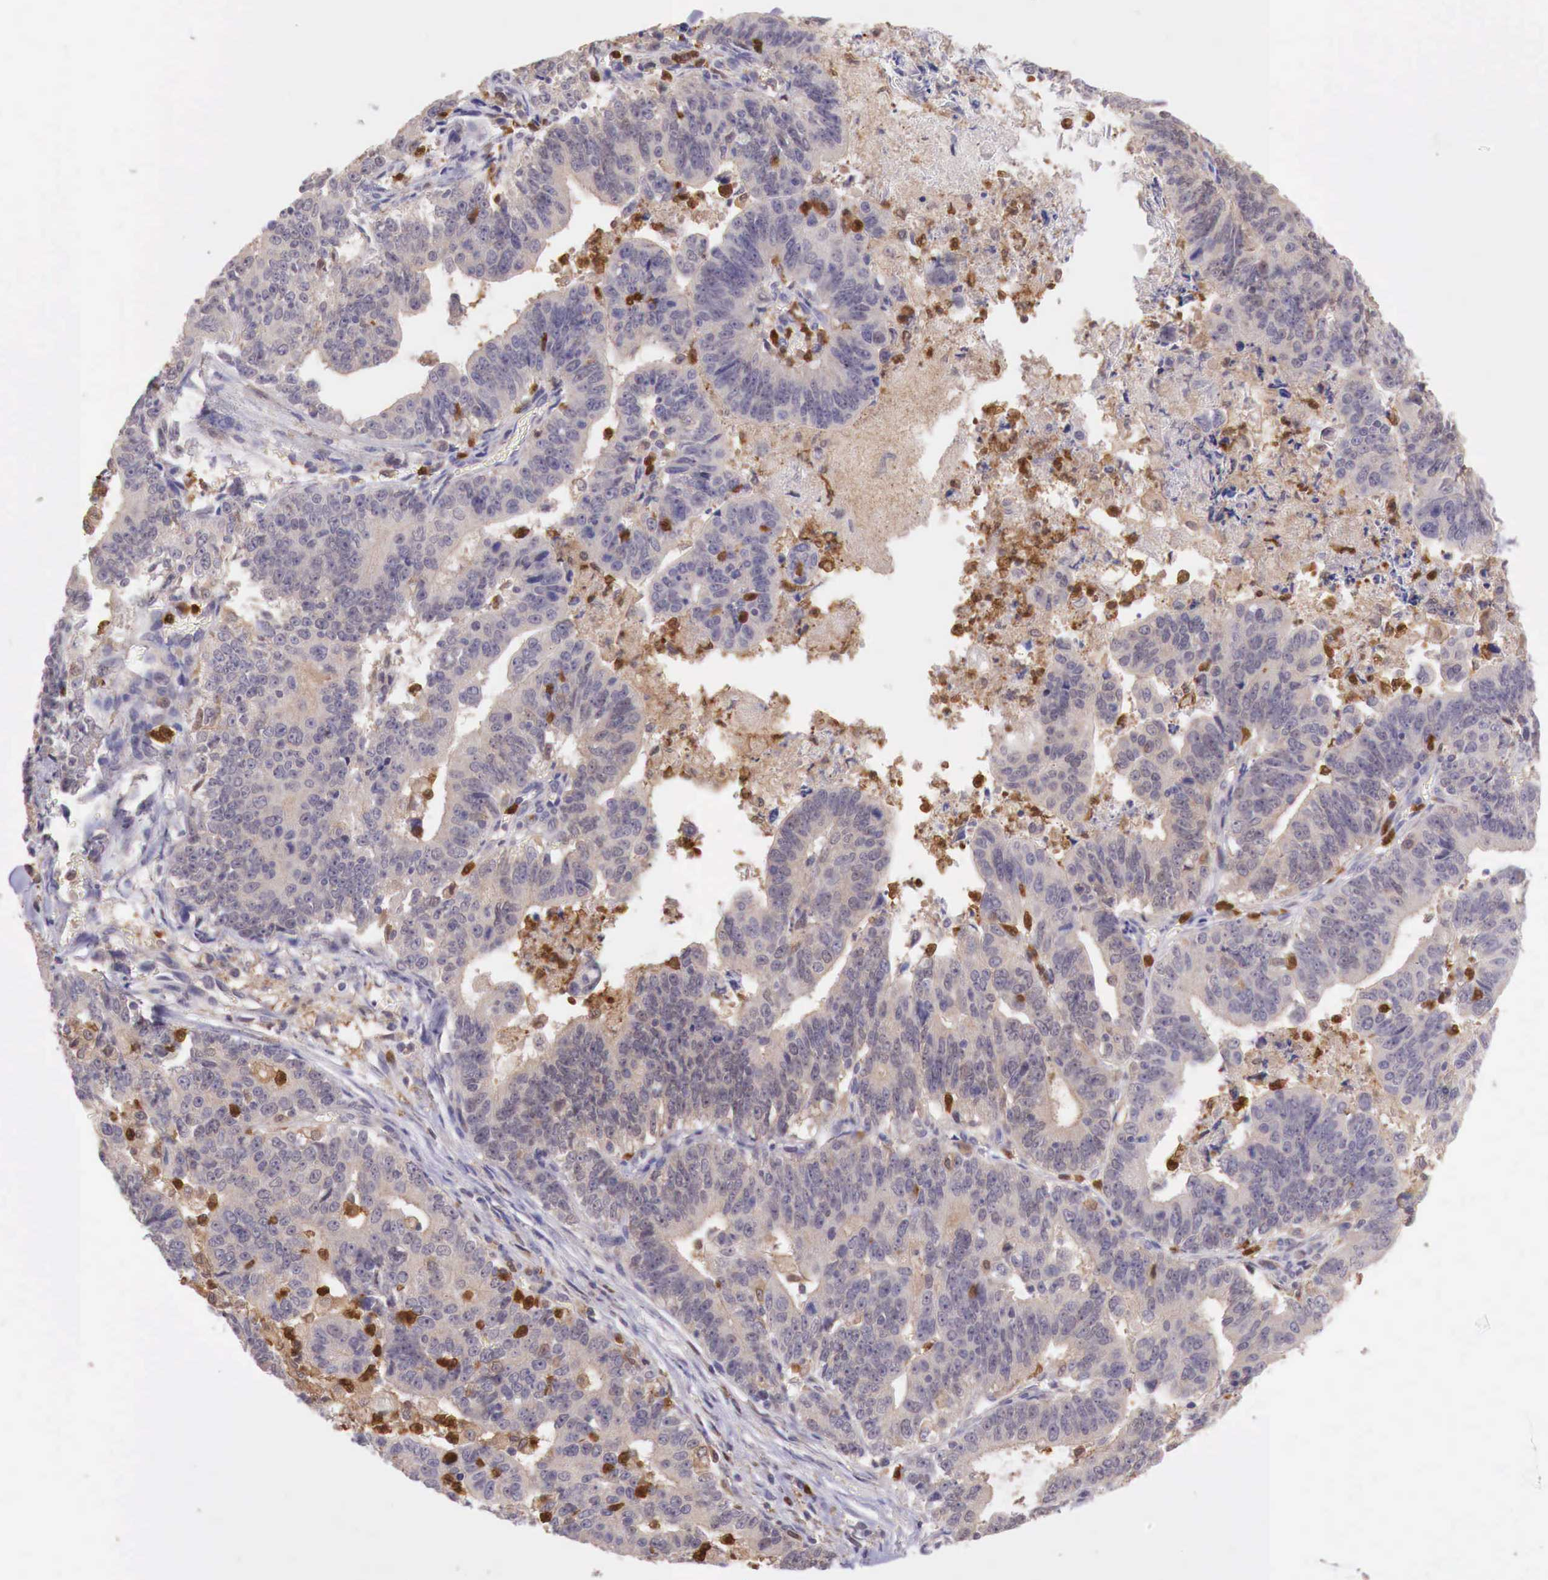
{"staining": {"intensity": "weak", "quantity": ">75%", "location": "cytoplasmic/membranous"}, "tissue": "stomach cancer", "cell_type": "Tumor cells", "image_type": "cancer", "snomed": [{"axis": "morphology", "description": "Adenocarcinoma, NOS"}, {"axis": "topography", "description": "Stomach, upper"}], "caption": "A brown stain shows weak cytoplasmic/membranous staining of a protein in adenocarcinoma (stomach) tumor cells.", "gene": "GAB2", "patient": {"sex": "female", "age": 50}}